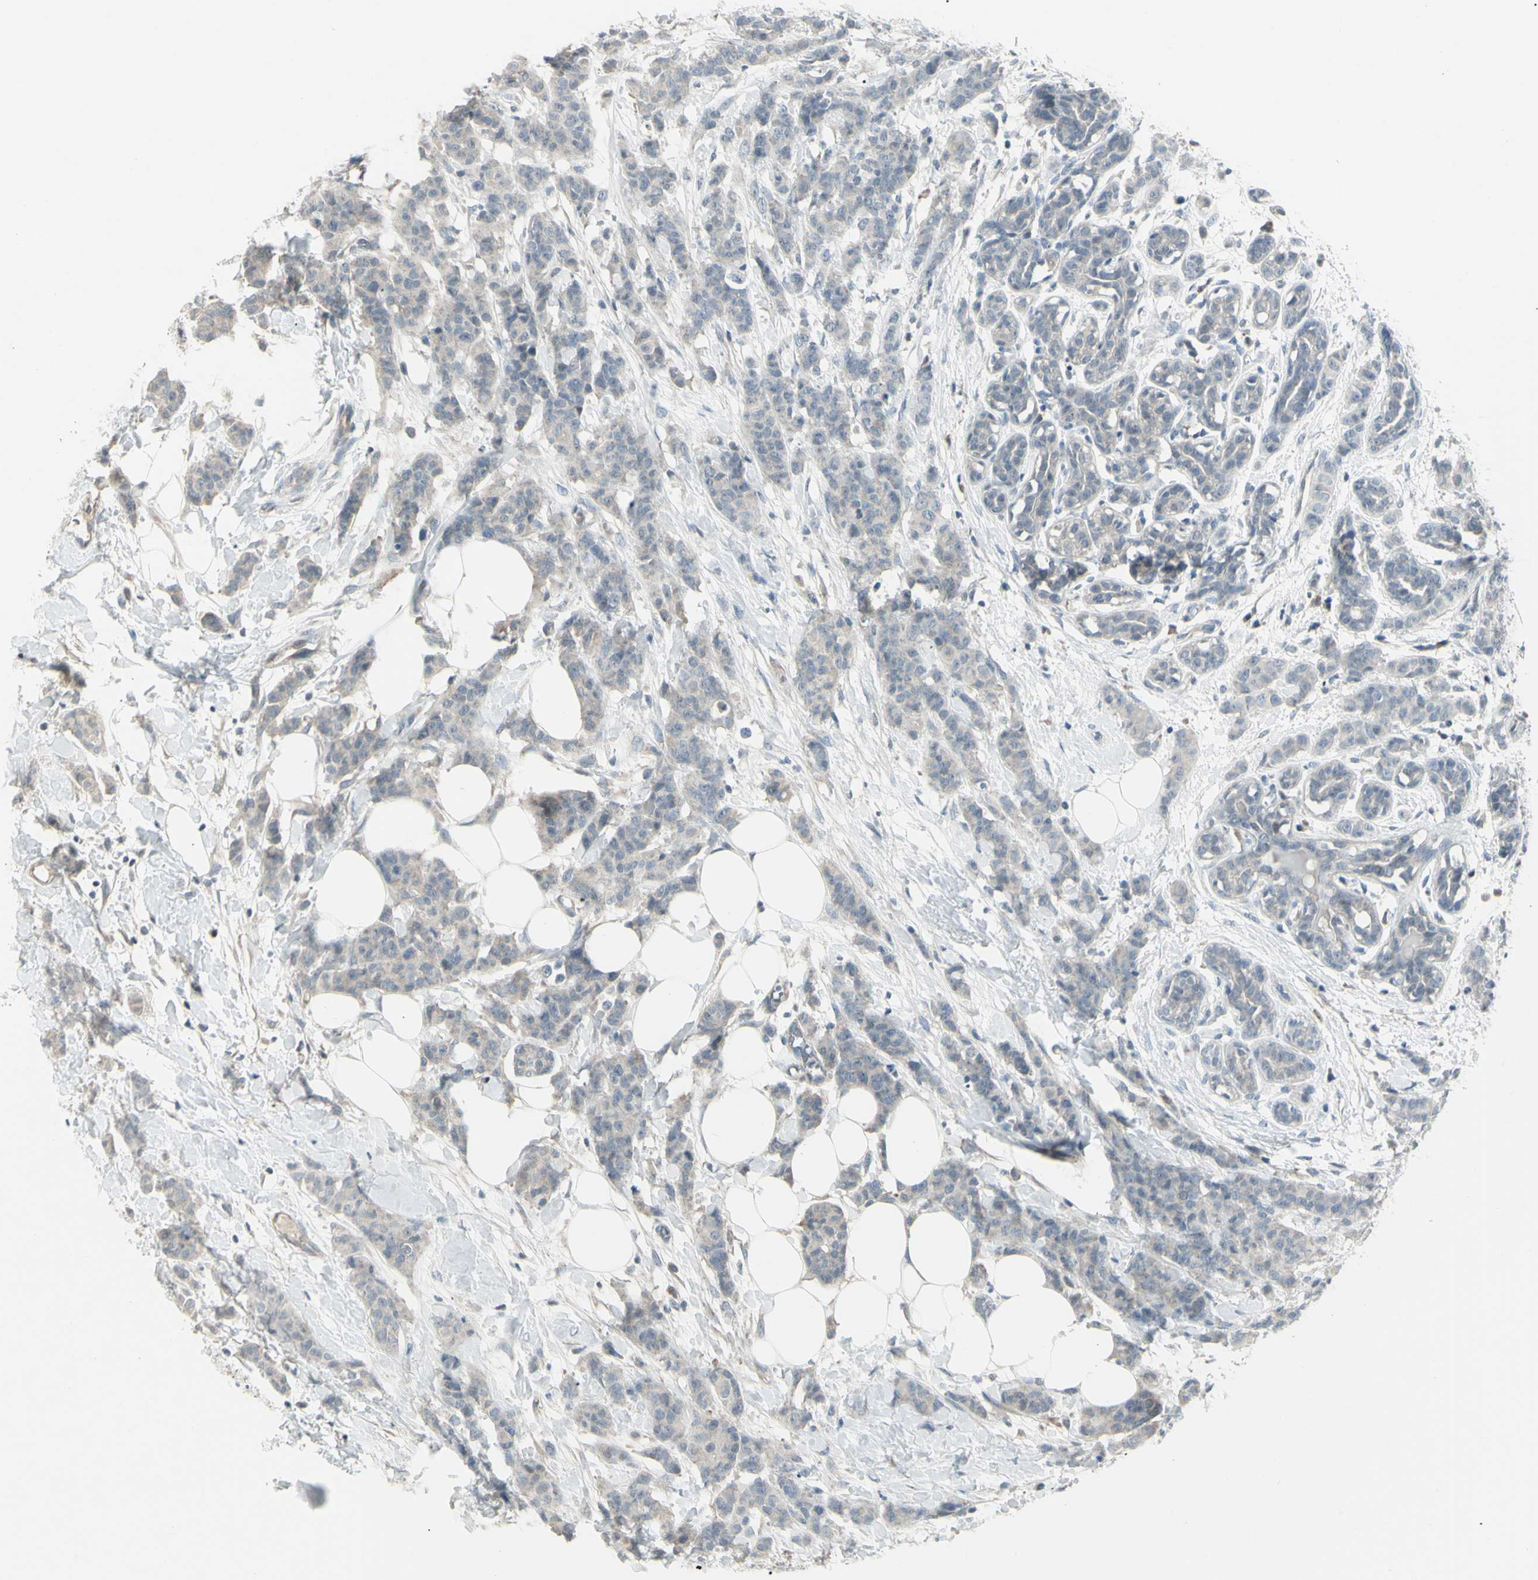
{"staining": {"intensity": "weak", "quantity": ">75%", "location": "cytoplasmic/membranous"}, "tissue": "breast cancer", "cell_type": "Tumor cells", "image_type": "cancer", "snomed": [{"axis": "morphology", "description": "Normal tissue, NOS"}, {"axis": "morphology", "description": "Duct carcinoma"}, {"axis": "topography", "description": "Breast"}], "caption": "The image reveals staining of breast cancer (infiltrating ductal carcinoma), revealing weak cytoplasmic/membranous protein expression (brown color) within tumor cells. (Brightfield microscopy of DAB IHC at high magnification).", "gene": "SH3GL2", "patient": {"sex": "female", "age": 40}}